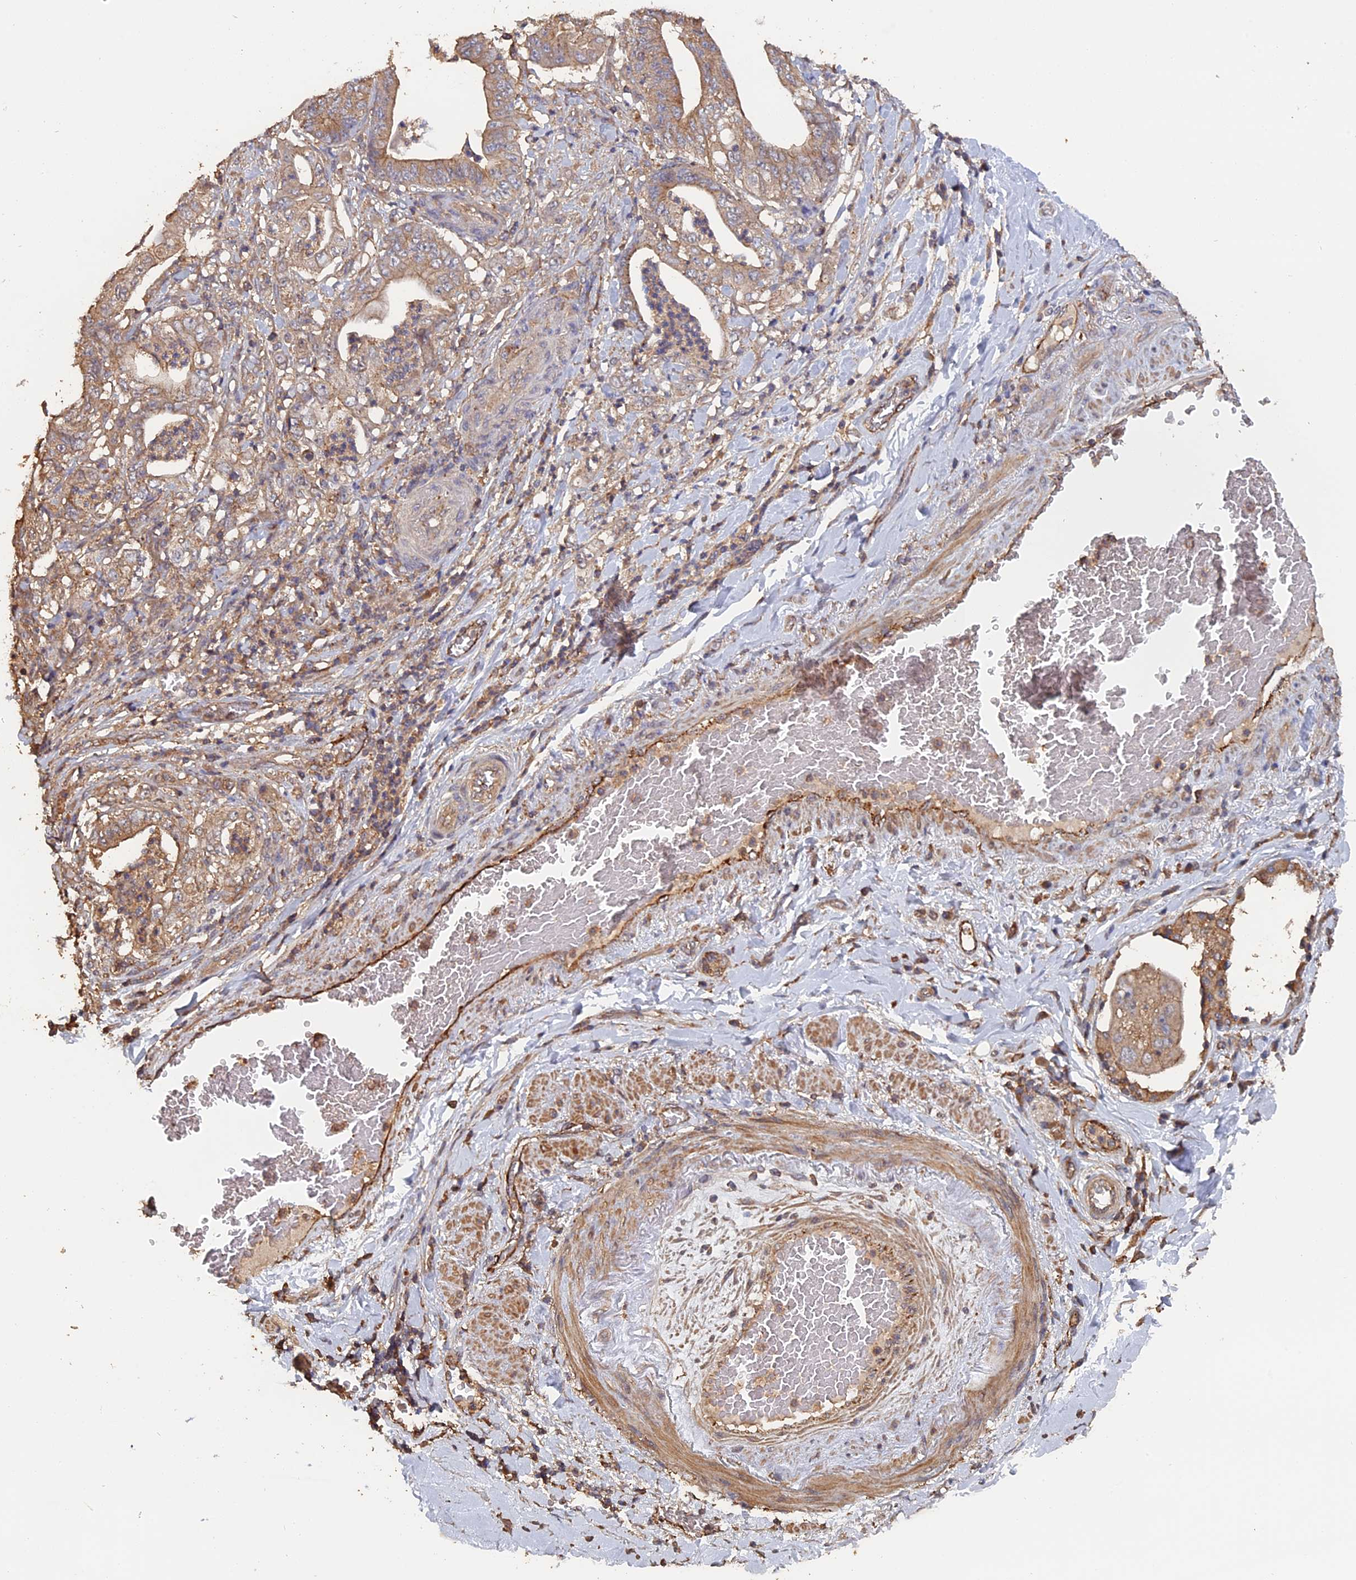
{"staining": {"intensity": "weak", "quantity": ">75%", "location": "cytoplasmic/membranous"}, "tissue": "stomach cancer", "cell_type": "Tumor cells", "image_type": "cancer", "snomed": [{"axis": "morphology", "description": "Adenocarcinoma, NOS"}, {"axis": "topography", "description": "Stomach"}], "caption": "IHC (DAB) staining of human stomach cancer shows weak cytoplasmic/membranous protein positivity in approximately >75% of tumor cells. The staining is performed using DAB (3,3'-diaminobenzidine) brown chromogen to label protein expression. The nuclei are counter-stained blue using hematoxylin.", "gene": "PIGQ", "patient": {"sex": "female", "age": 73}}